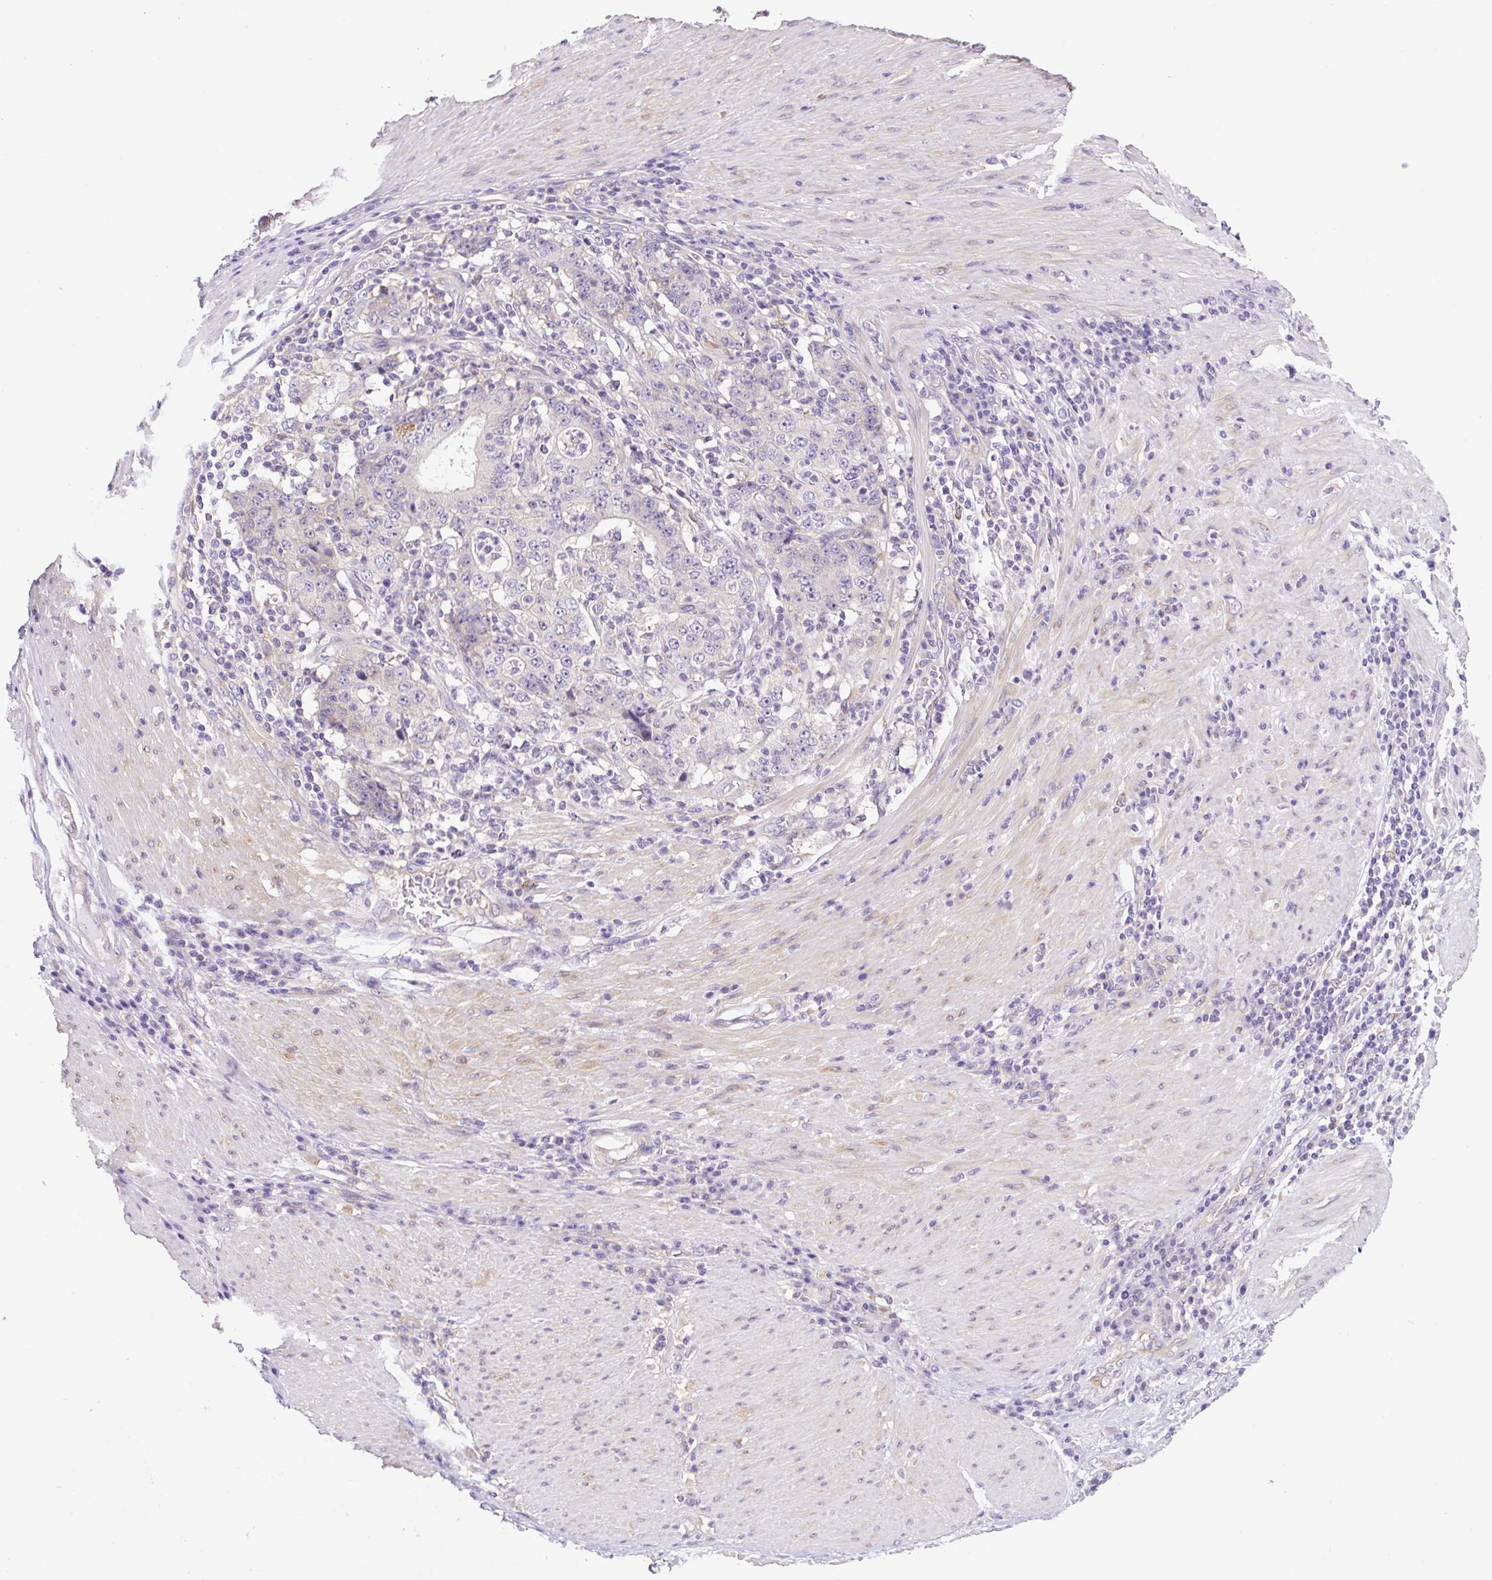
{"staining": {"intensity": "negative", "quantity": "none", "location": "none"}, "tissue": "stomach cancer", "cell_type": "Tumor cells", "image_type": "cancer", "snomed": [{"axis": "morphology", "description": "Normal tissue, NOS"}, {"axis": "morphology", "description": "Adenocarcinoma, NOS"}, {"axis": "topography", "description": "Stomach, upper"}, {"axis": "topography", "description": "Stomach"}], "caption": "Immunohistochemical staining of human adenocarcinoma (stomach) shows no significant staining in tumor cells.", "gene": "CAMK2B", "patient": {"sex": "male", "age": 59}}